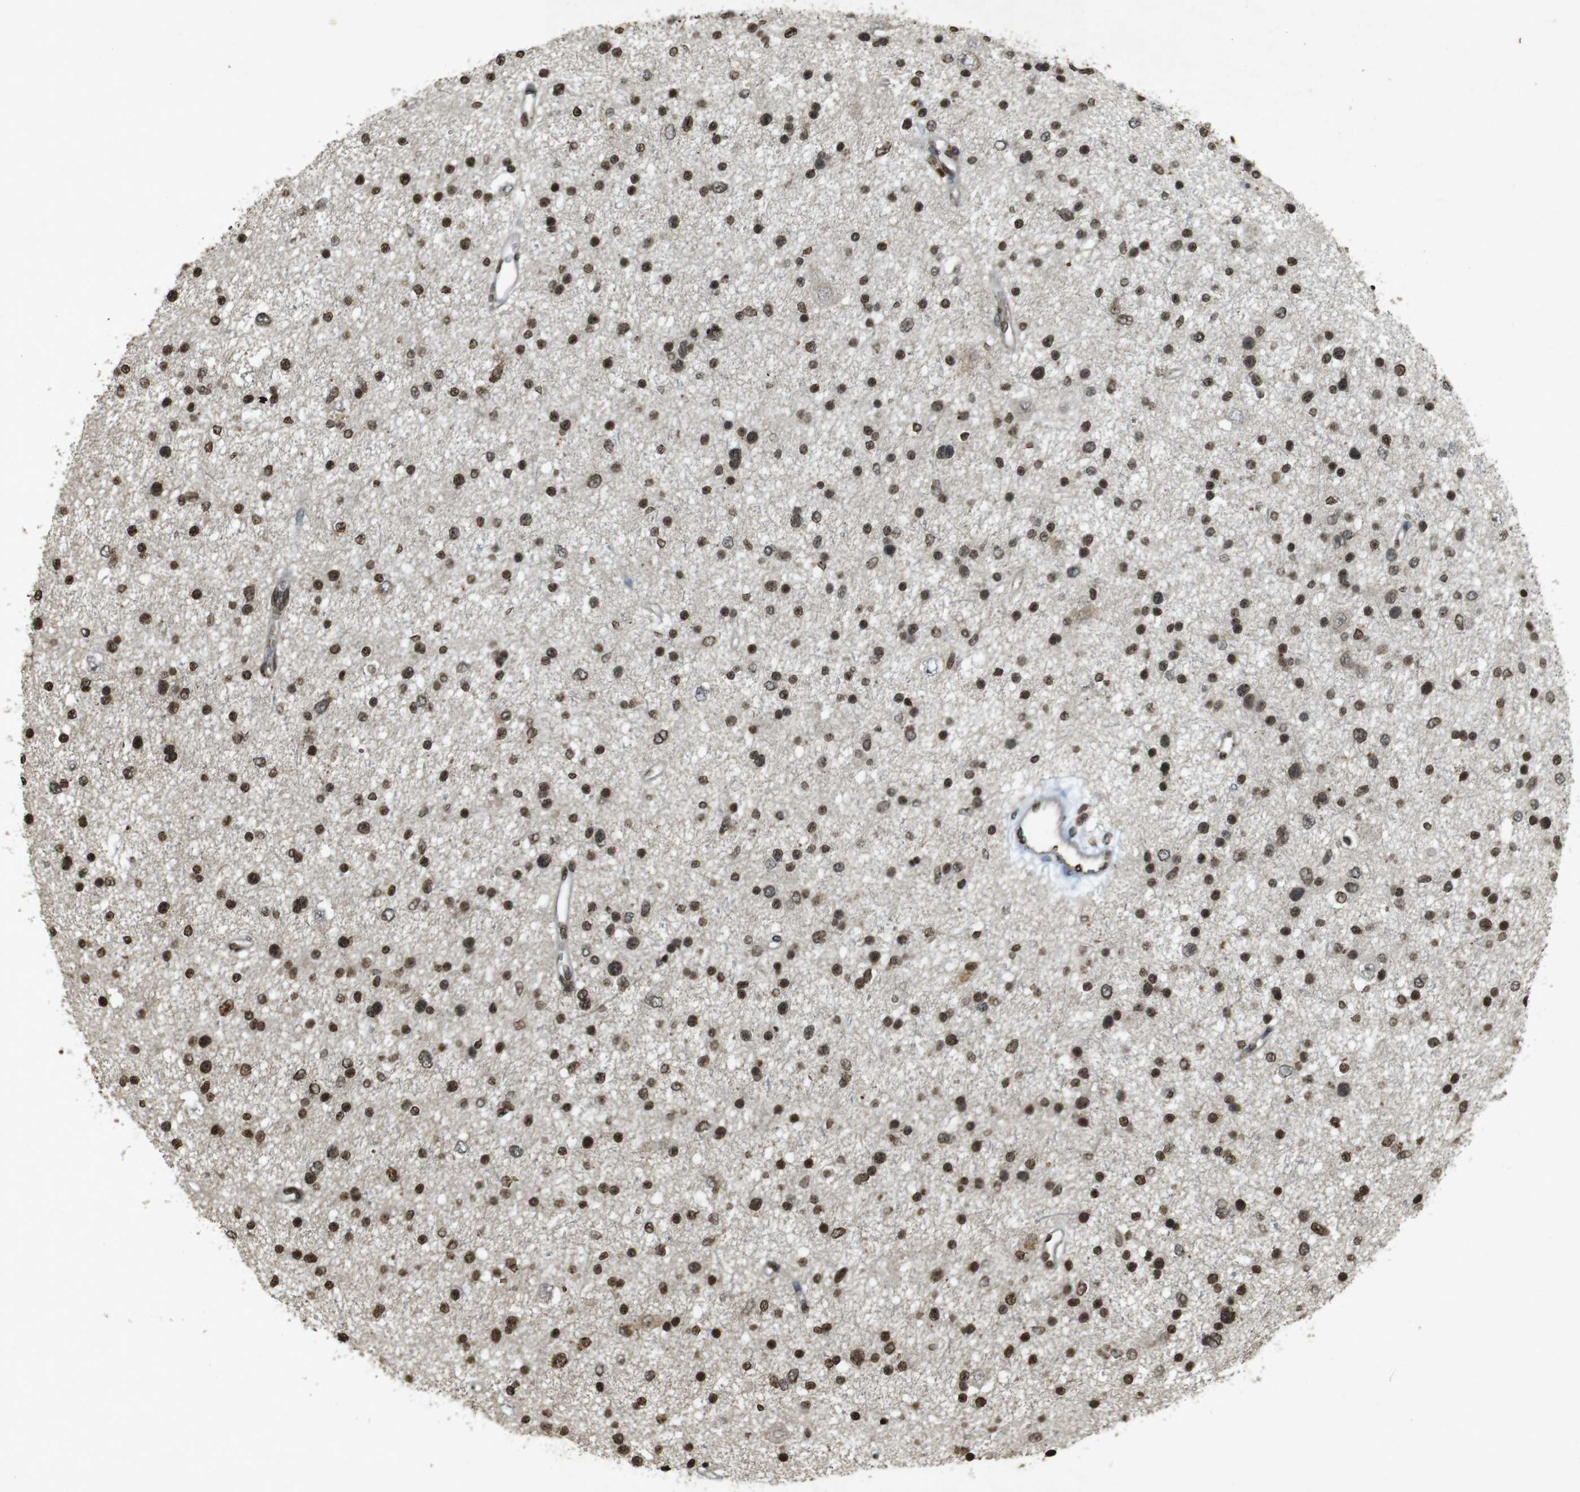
{"staining": {"intensity": "strong", "quantity": ">75%", "location": "nuclear"}, "tissue": "glioma", "cell_type": "Tumor cells", "image_type": "cancer", "snomed": [{"axis": "morphology", "description": "Glioma, malignant, Low grade"}, {"axis": "topography", "description": "Brain"}], "caption": "A brown stain labels strong nuclear staining of a protein in human malignant glioma (low-grade) tumor cells.", "gene": "ORC4", "patient": {"sex": "female", "age": 37}}